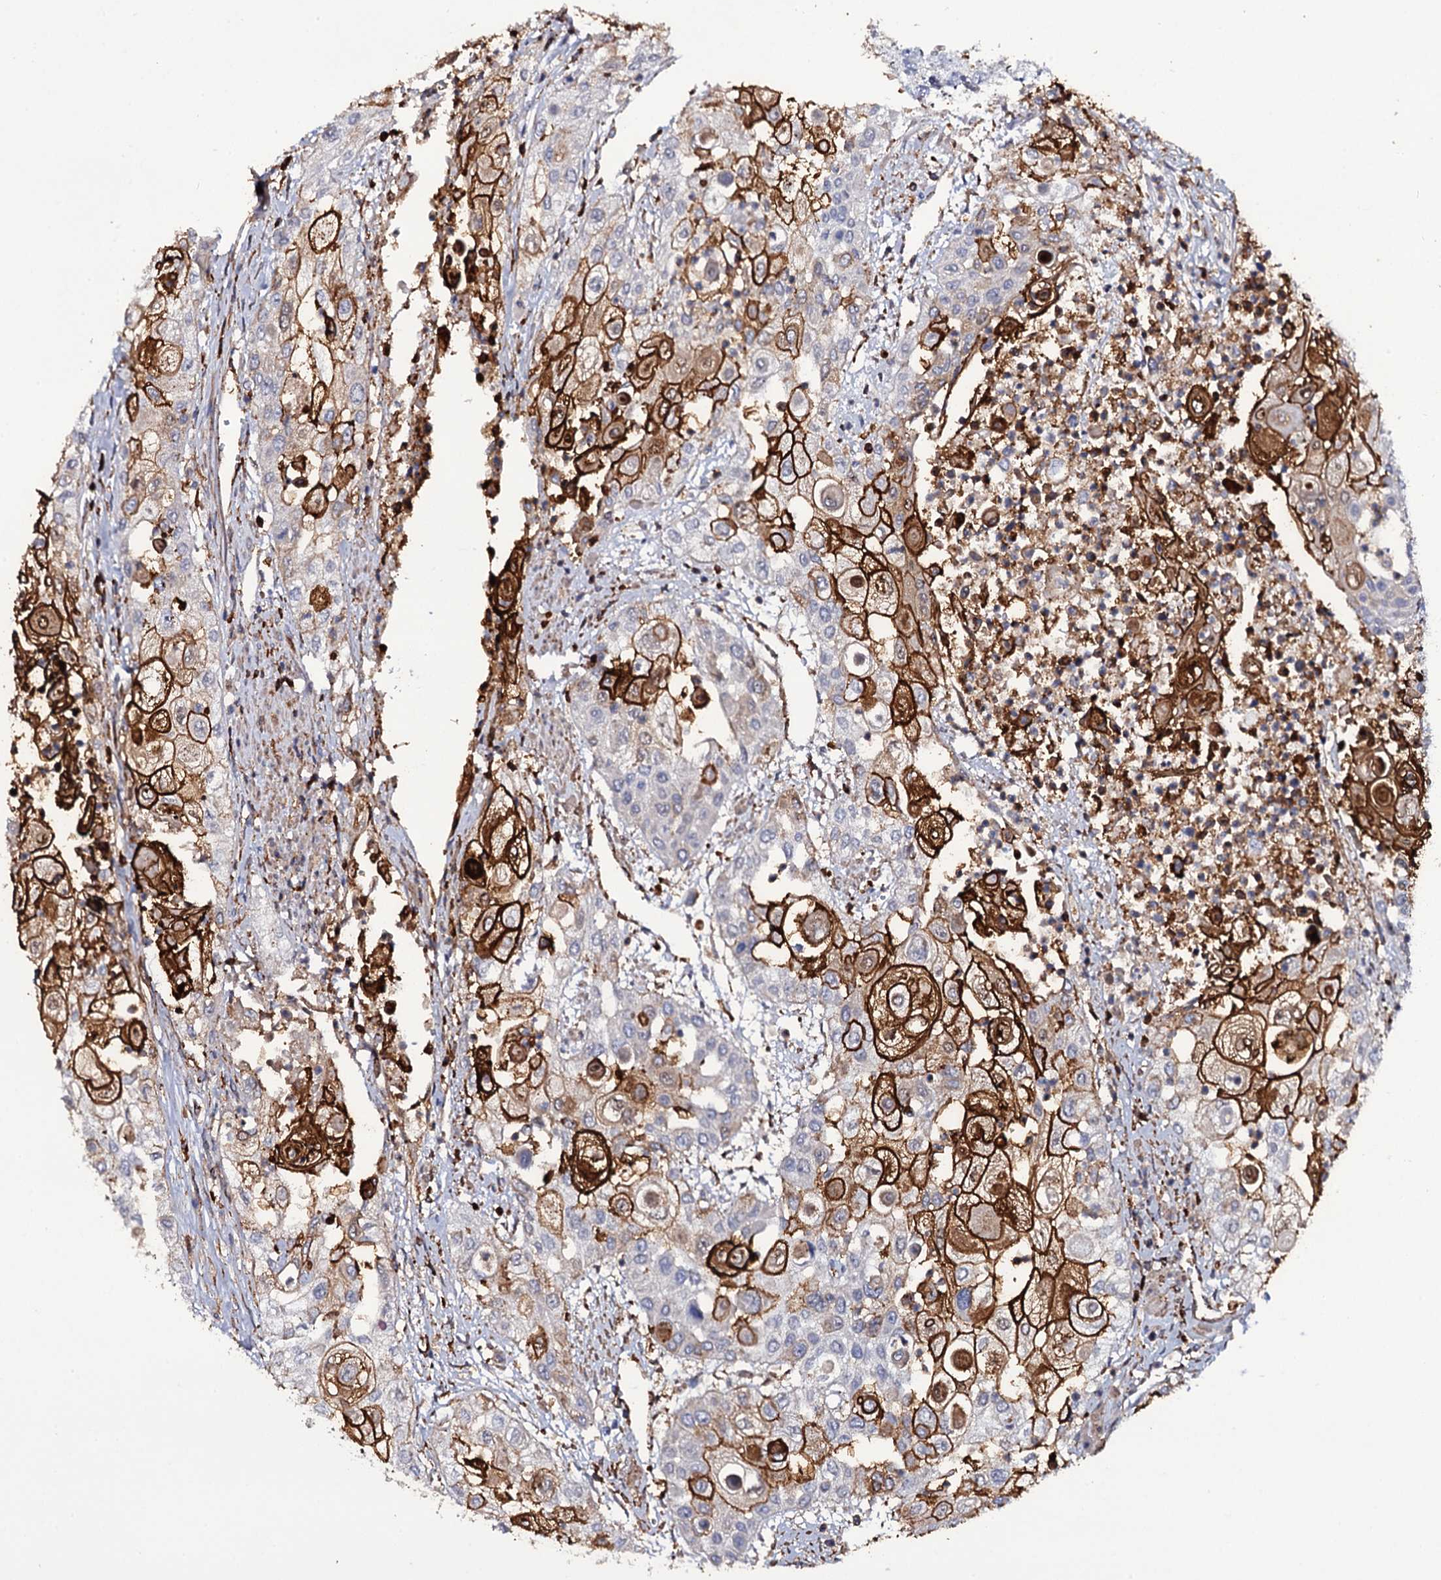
{"staining": {"intensity": "strong", "quantity": "25%-75%", "location": "cytoplasmic/membranous"}, "tissue": "urothelial cancer", "cell_type": "Tumor cells", "image_type": "cancer", "snomed": [{"axis": "morphology", "description": "Urothelial carcinoma, High grade"}, {"axis": "topography", "description": "Urinary bladder"}], "caption": "This image demonstrates immunohistochemistry staining of human high-grade urothelial carcinoma, with high strong cytoplasmic/membranous expression in about 25%-75% of tumor cells.", "gene": "TTC23", "patient": {"sex": "female", "age": 79}}